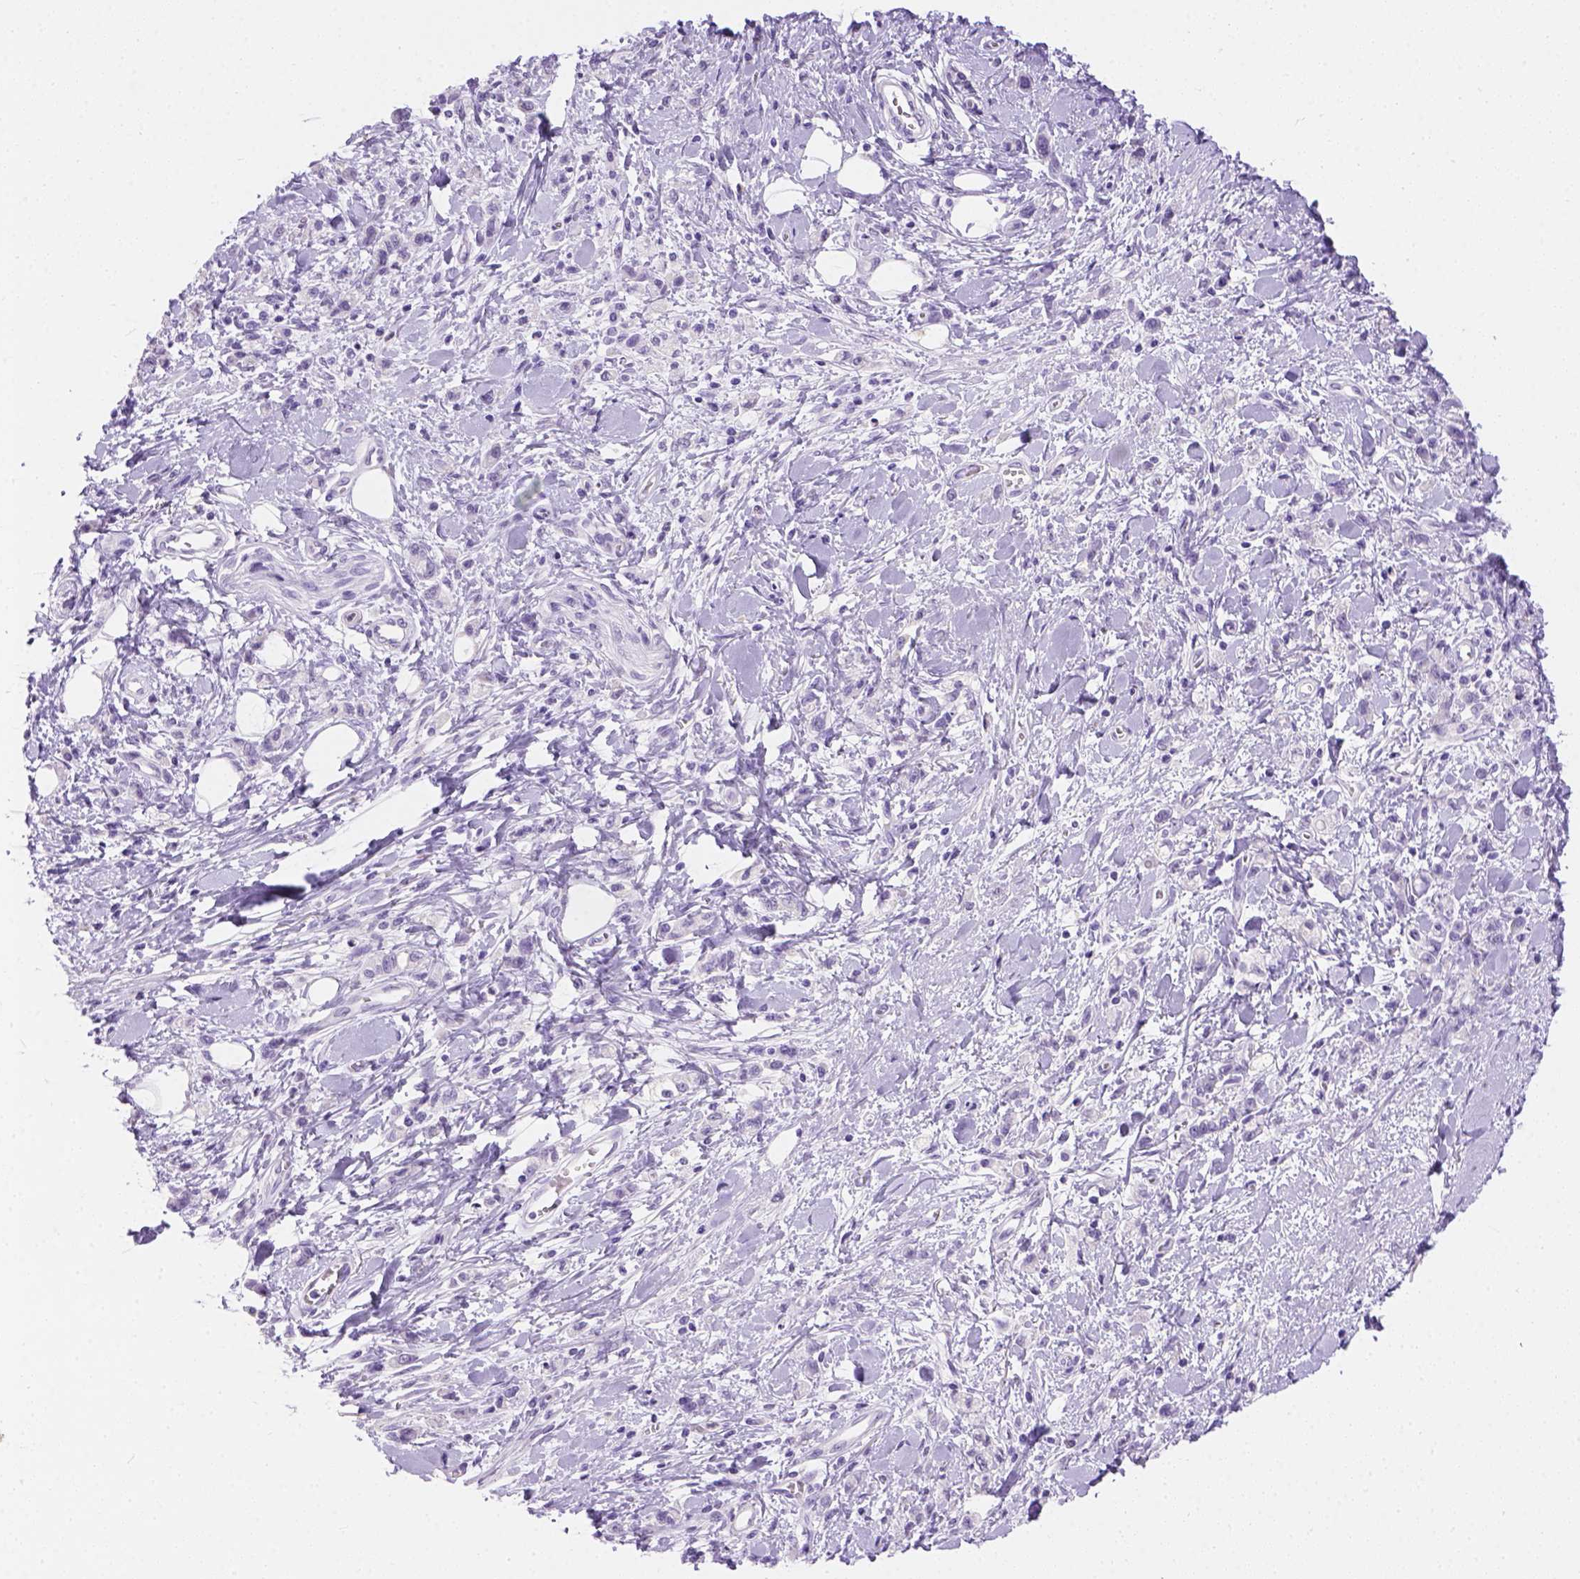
{"staining": {"intensity": "negative", "quantity": "none", "location": "none"}, "tissue": "stomach cancer", "cell_type": "Tumor cells", "image_type": "cancer", "snomed": [{"axis": "morphology", "description": "Adenocarcinoma, NOS"}, {"axis": "topography", "description": "Stomach"}], "caption": "Immunohistochemical staining of human stomach adenocarcinoma reveals no significant expression in tumor cells.", "gene": "TMEM38A", "patient": {"sex": "male", "age": 77}}